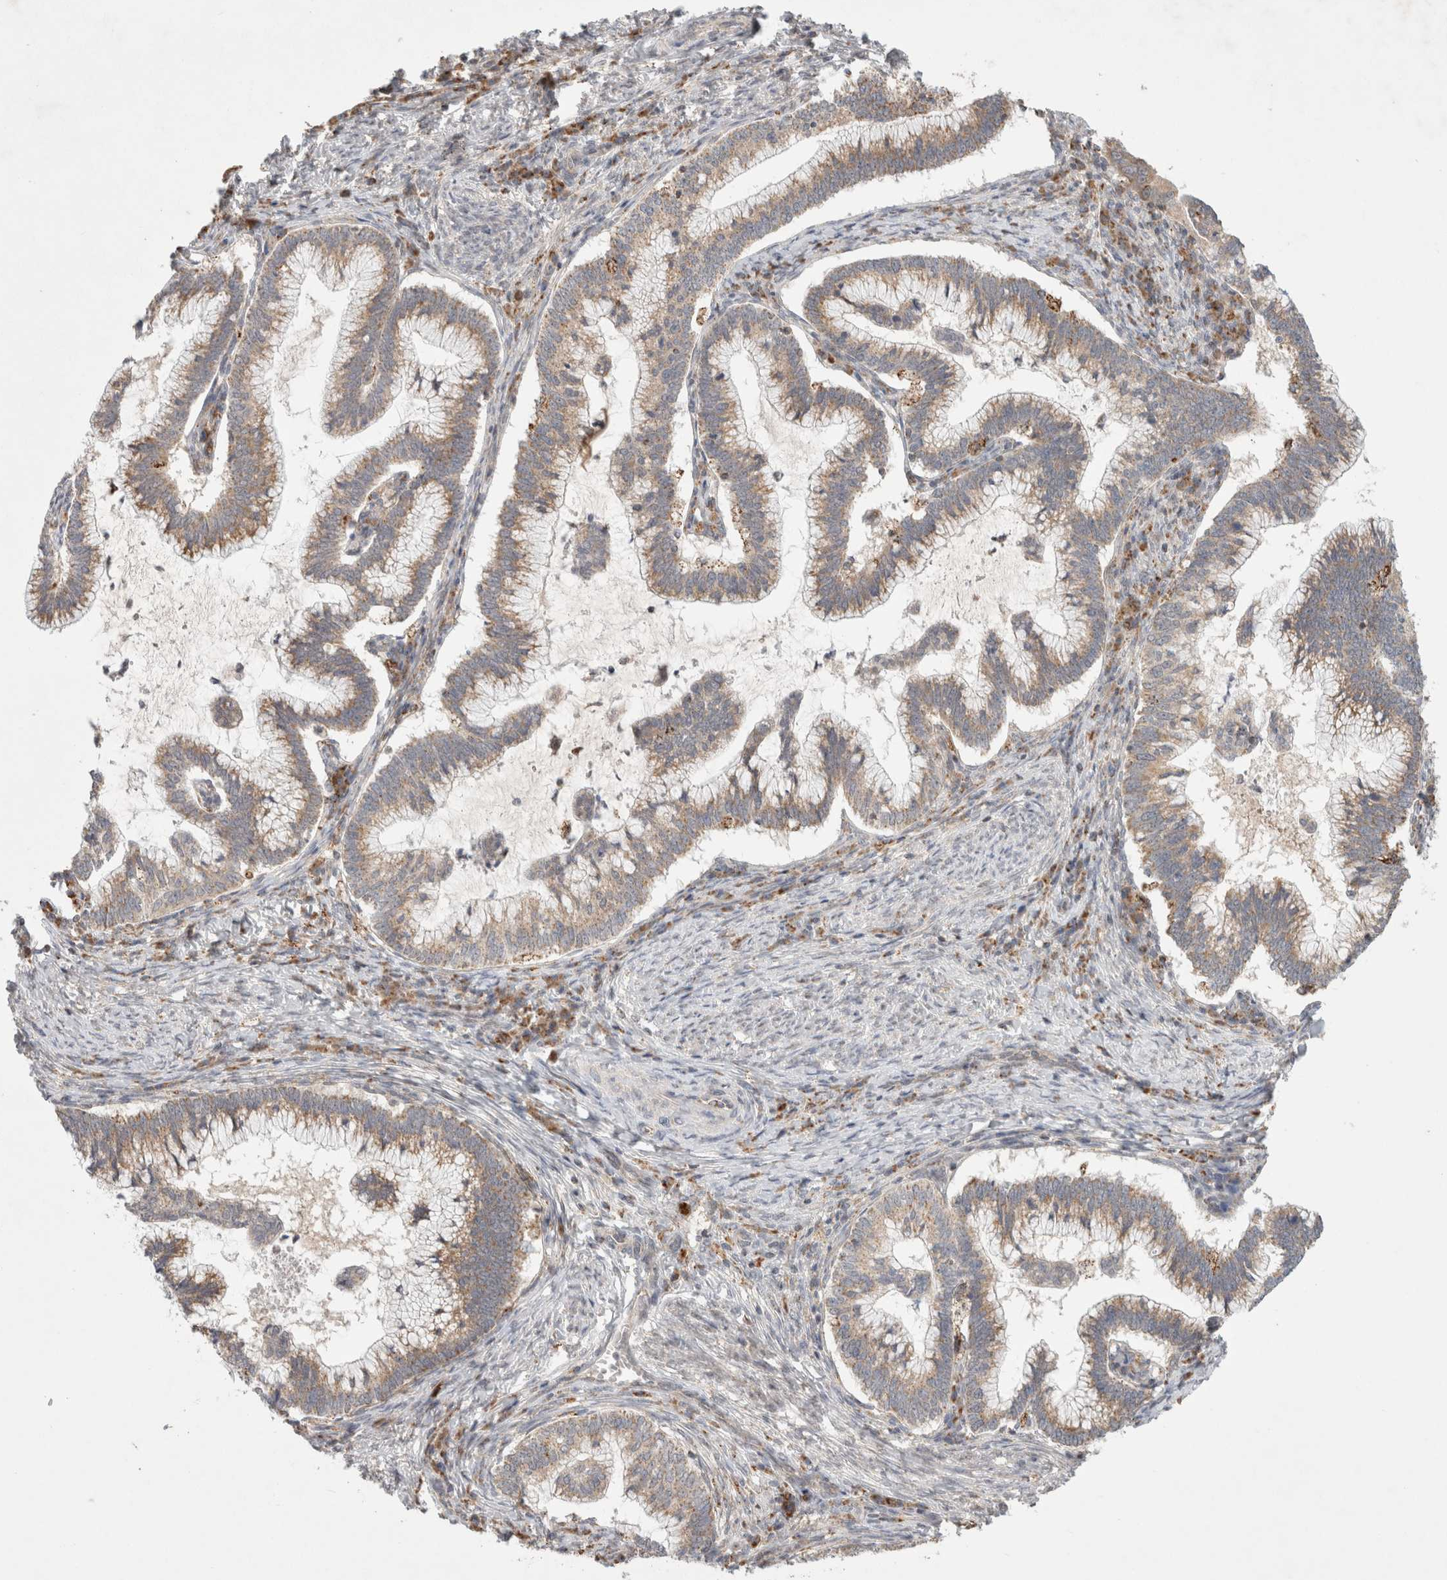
{"staining": {"intensity": "weak", "quantity": ">75%", "location": "cytoplasmic/membranous"}, "tissue": "cervical cancer", "cell_type": "Tumor cells", "image_type": "cancer", "snomed": [{"axis": "morphology", "description": "Adenocarcinoma, NOS"}, {"axis": "topography", "description": "Cervix"}], "caption": "Immunohistochemical staining of cervical cancer (adenocarcinoma) exhibits low levels of weak cytoplasmic/membranous protein expression in approximately >75% of tumor cells.", "gene": "HROB", "patient": {"sex": "female", "age": 36}}